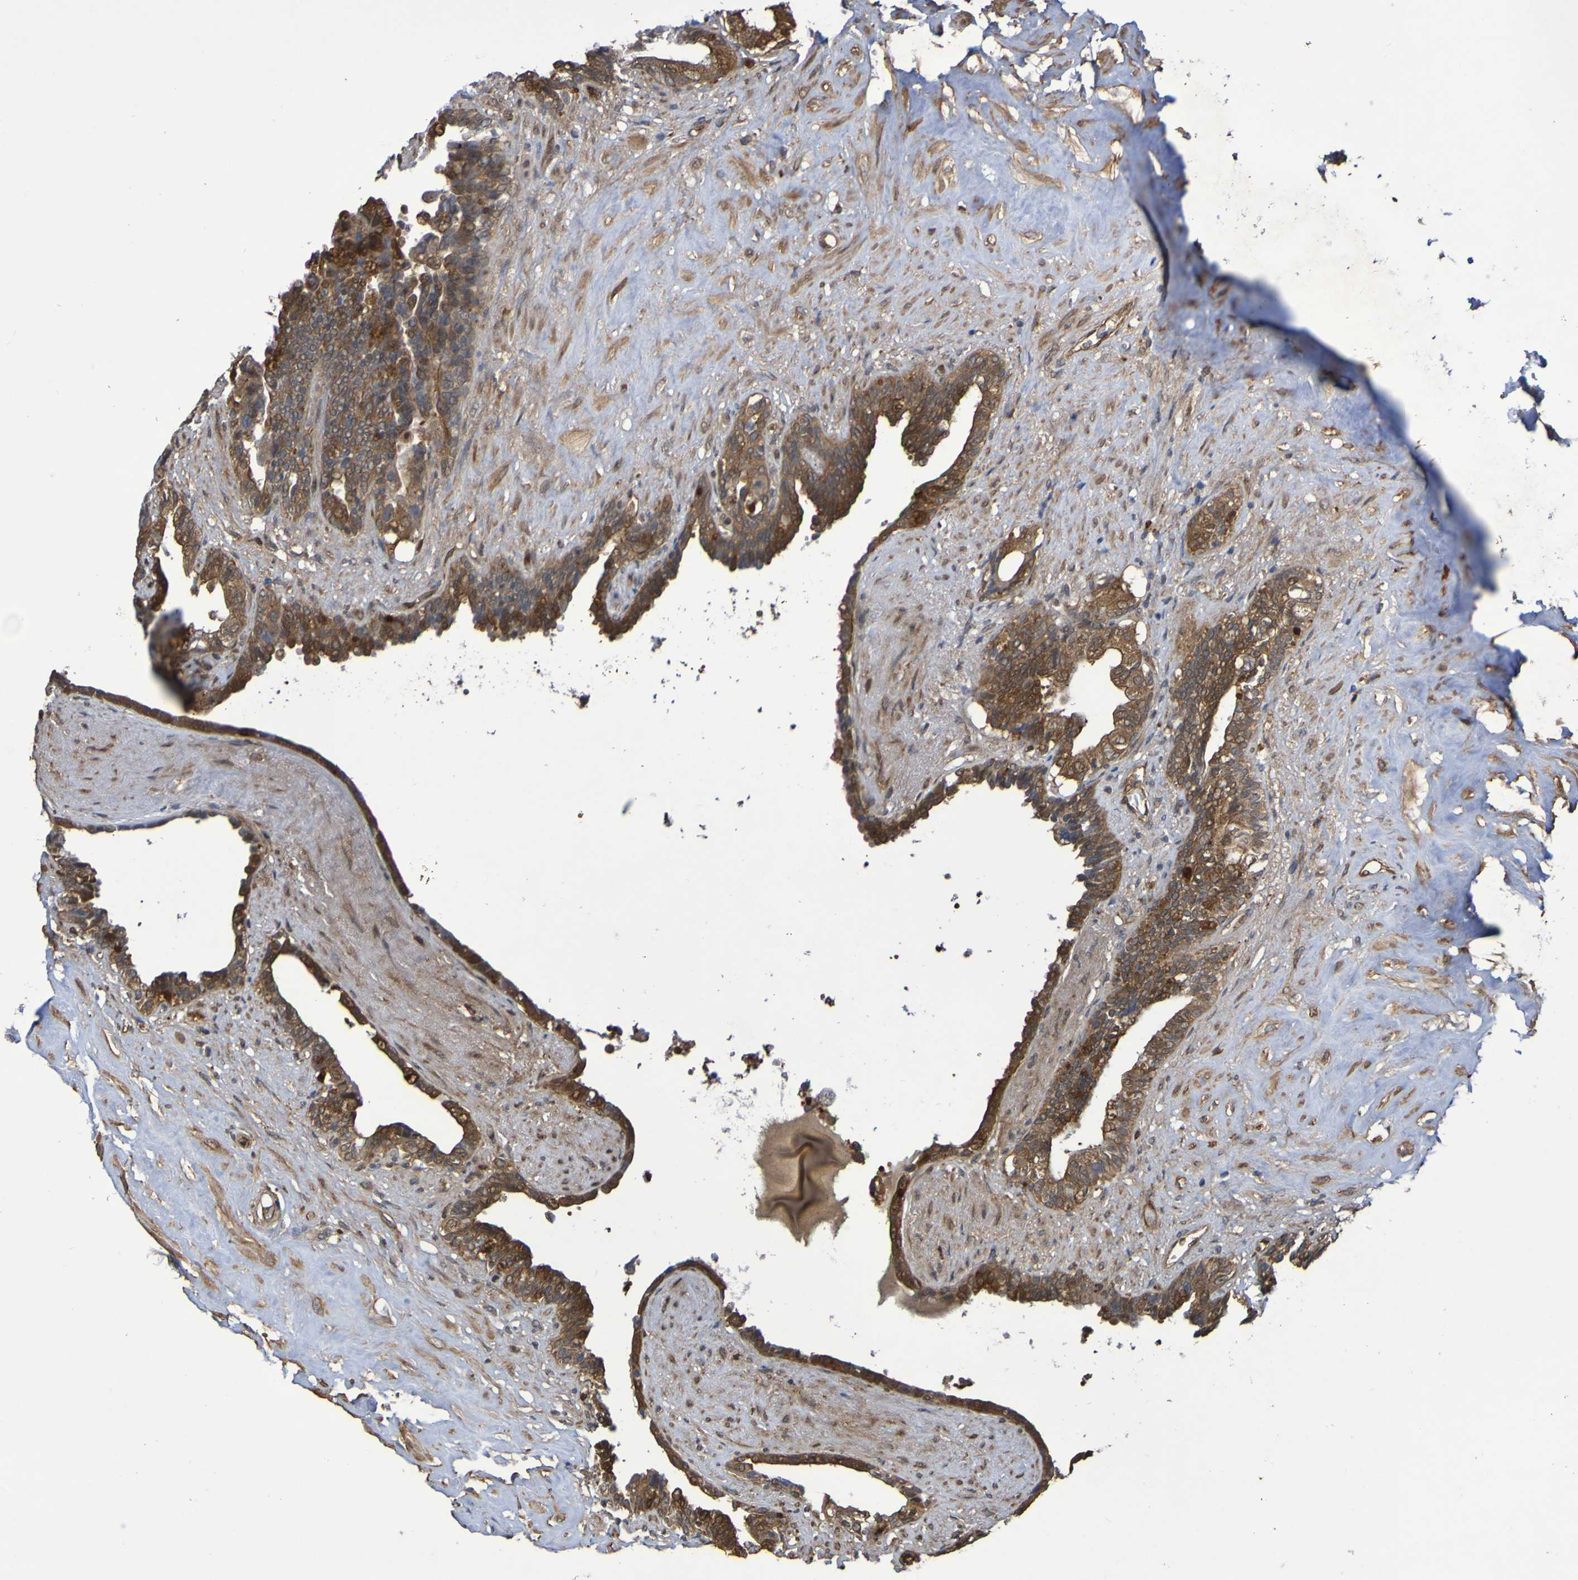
{"staining": {"intensity": "moderate", "quantity": ">75%", "location": "cytoplasmic/membranous"}, "tissue": "seminal vesicle", "cell_type": "Glandular cells", "image_type": "normal", "snomed": [{"axis": "morphology", "description": "Normal tissue, NOS"}, {"axis": "topography", "description": "Seminal veicle"}], "caption": "DAB (3,3'-diaminobenzidine) immunohistochemical staining of unremarkable human seminal vesicle shows moderate cytoplasmic/membranous protein positivity in about >75% of glandular cells.", "gene": "SERPINB6", "patient": {"sex": "male", "age": 63}}